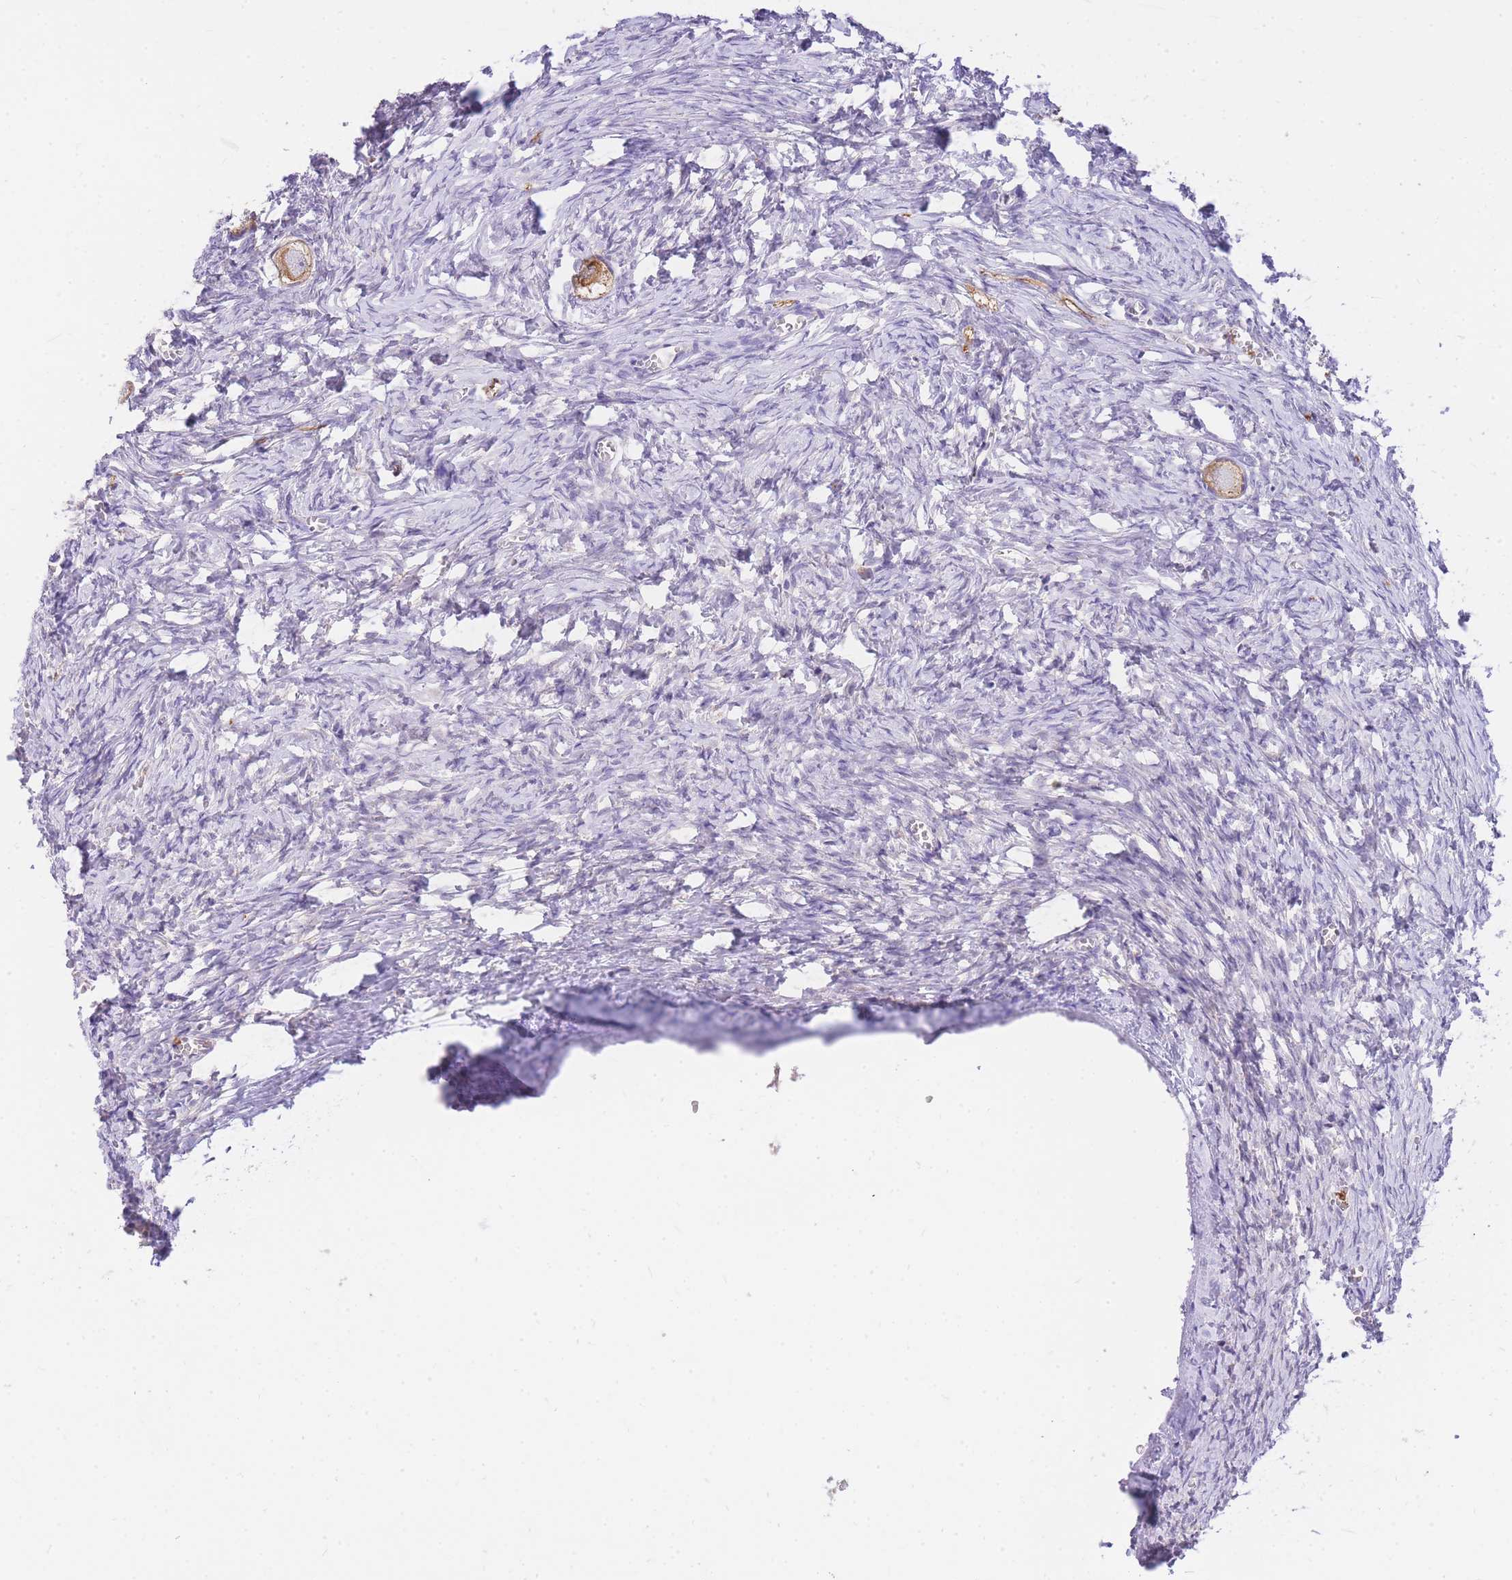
{"staining": {"intensity": "moderate", "quantity": ">75%", "location": "cytoplasmic/membranous"}, "tissue": "ovary", "cell_type": "Follicle cells", "image_type": "normal", "snomed": [{"axis": "morphology", "description": "Normal tissue, NOS"}, {"axis": "topography", "description": "Ovary"}], "caption": "Ovary stained with DAB IHC displays medium levels of moderate cytoplasmic/membranous expression in about >75% of follicle cells. The protein is stained brown, and the nuclei are stained in blue (DAB IHC with brightfield microscopy, high magnification).", "gene": "C2orf88", "patient": {"sex": "female", "age": 27}}